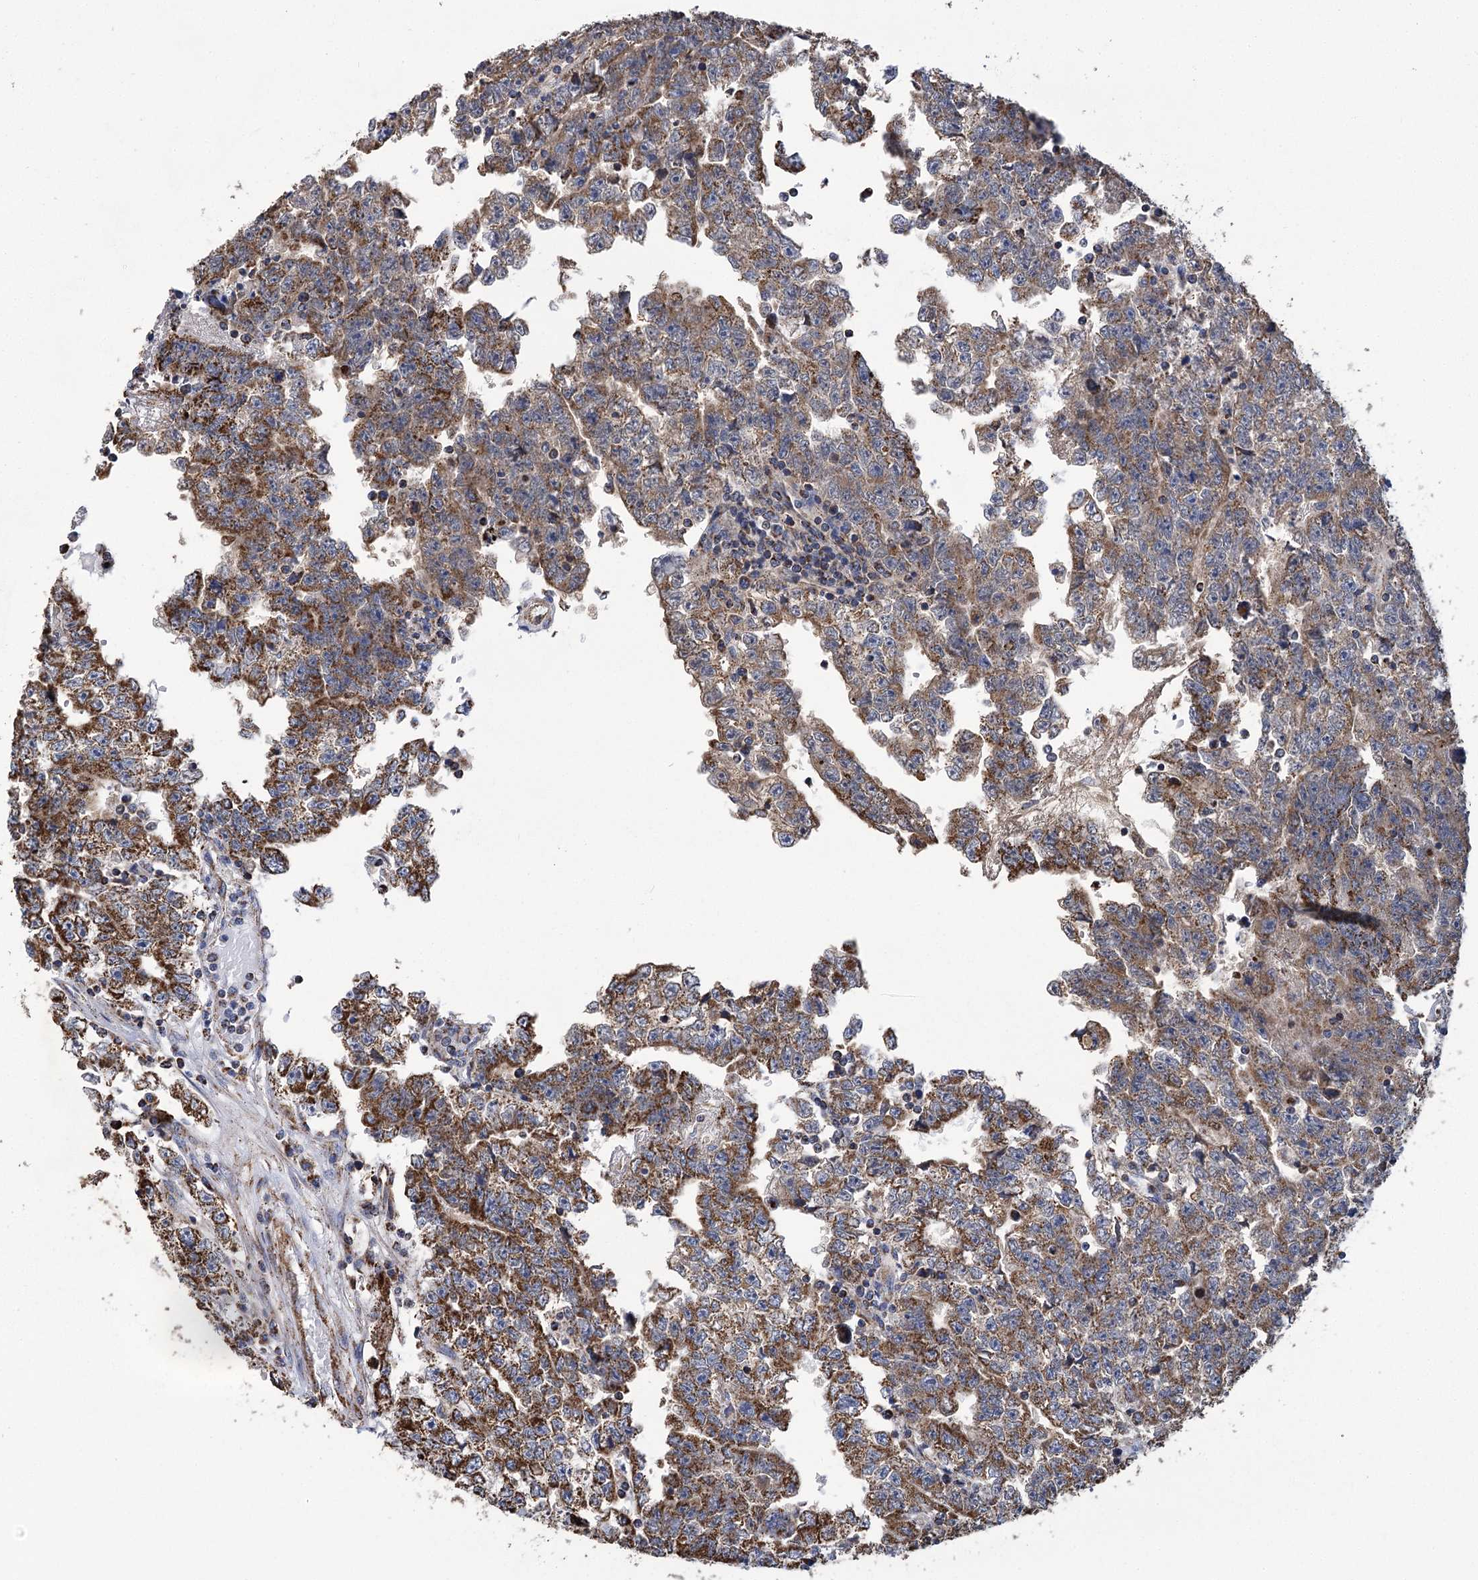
{"staining": {"intensity": "moderate", "quantity": ">75%", "location": "cytoplasmic/membranous"}, "tissue": "testis cancer", "cell_type": "Tumor cells", "image_type": "cancer", "snomed": [{"axis": "morphology", "description": "Carcinoma, Embryonal, NOS"}, {"axis": "topography", "description": "Testis"}], "caption": "Embryonal carcinoma (testis) was stained to show a protein in brown. There is medium levels of moderate cytoplasmic/membranous staining in approximately >75% of tumor cells.", "gene": "CCDC73", "patient": {"sex": "male", "age": 25}}